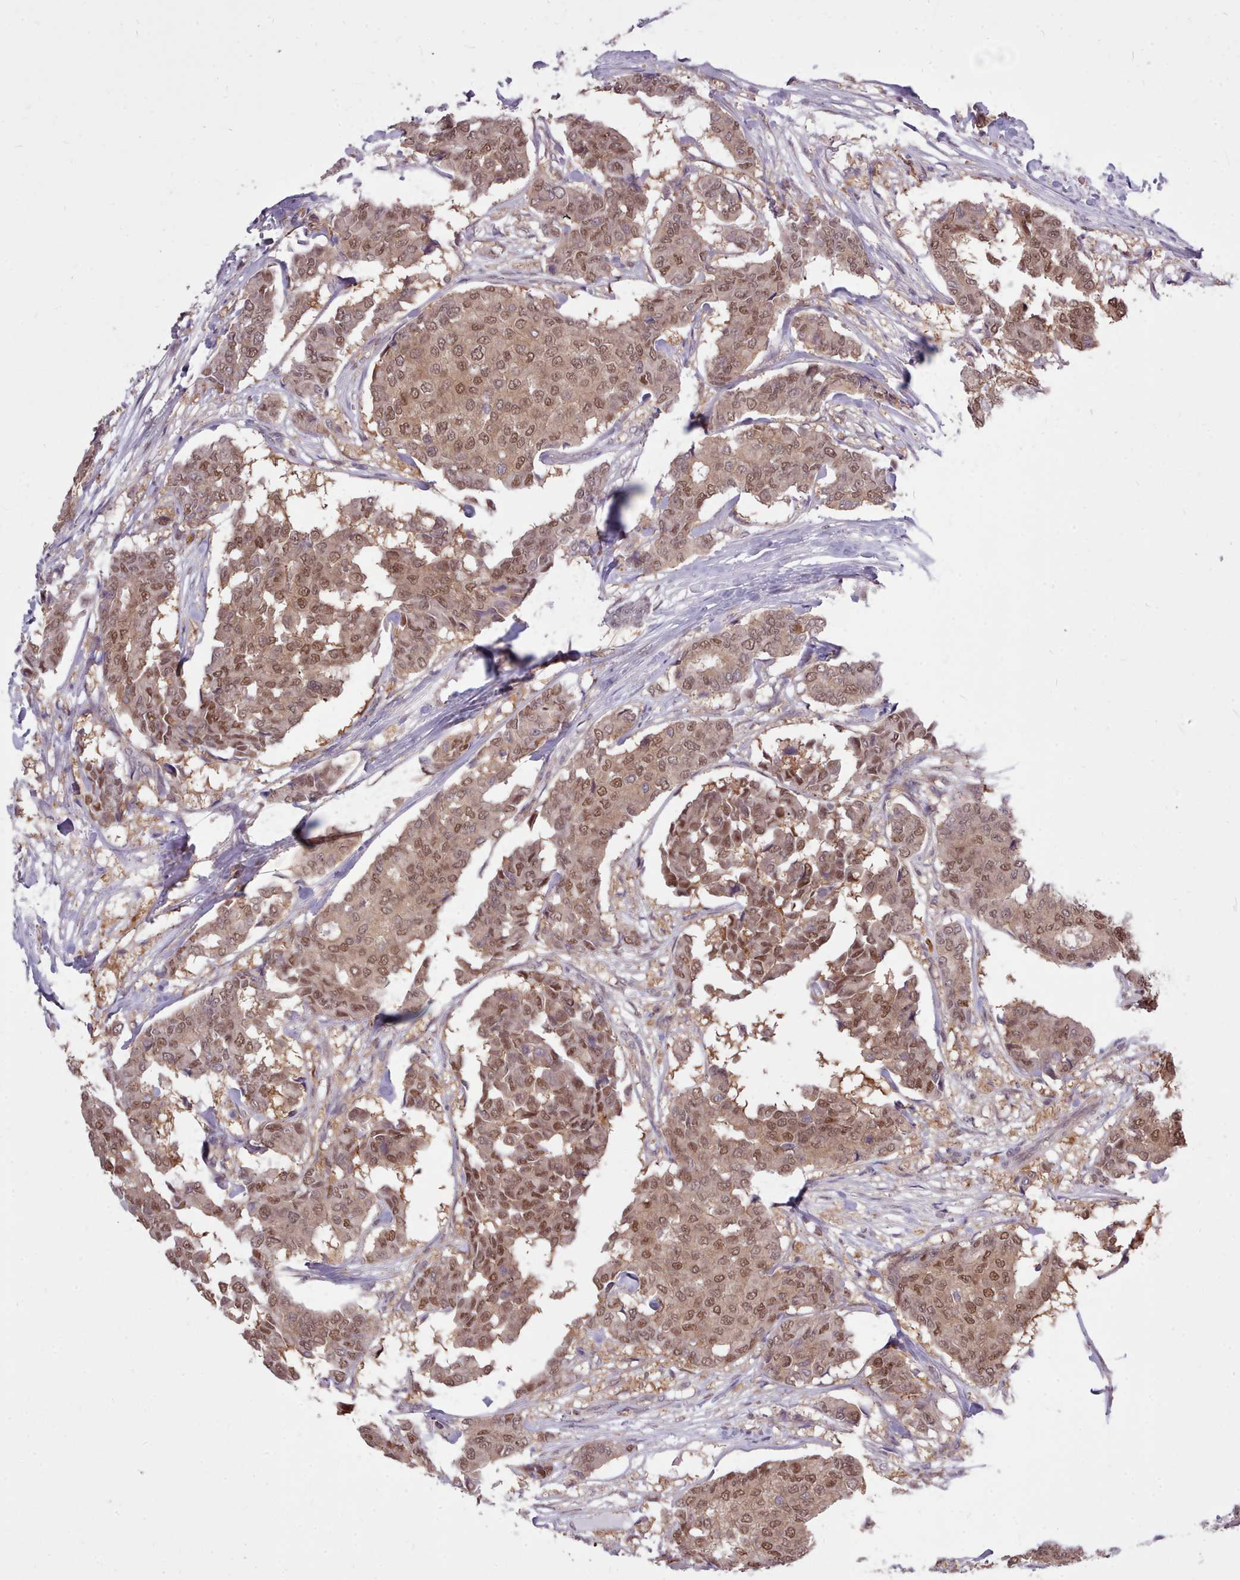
{"staining": {"intensity": "moderate", "quantity": ">75%", "location": "cytoplasmic/membranous,nuclear"}, "tissue": "breast cancer", "cell_type": "Tumor cells", "image_type": "cancer", "snomed": [{"axis": "morphology", "description": "Duct carcinoma"}, {"axis": "topography", "description": "Breast"}], "caption": "Breast cancer (intraductal carcinoma) stained with a protein marker displays moderate staining in tumor cells.", "gene": "AHCY", "patient": {"sex": "female", "age": 75}}